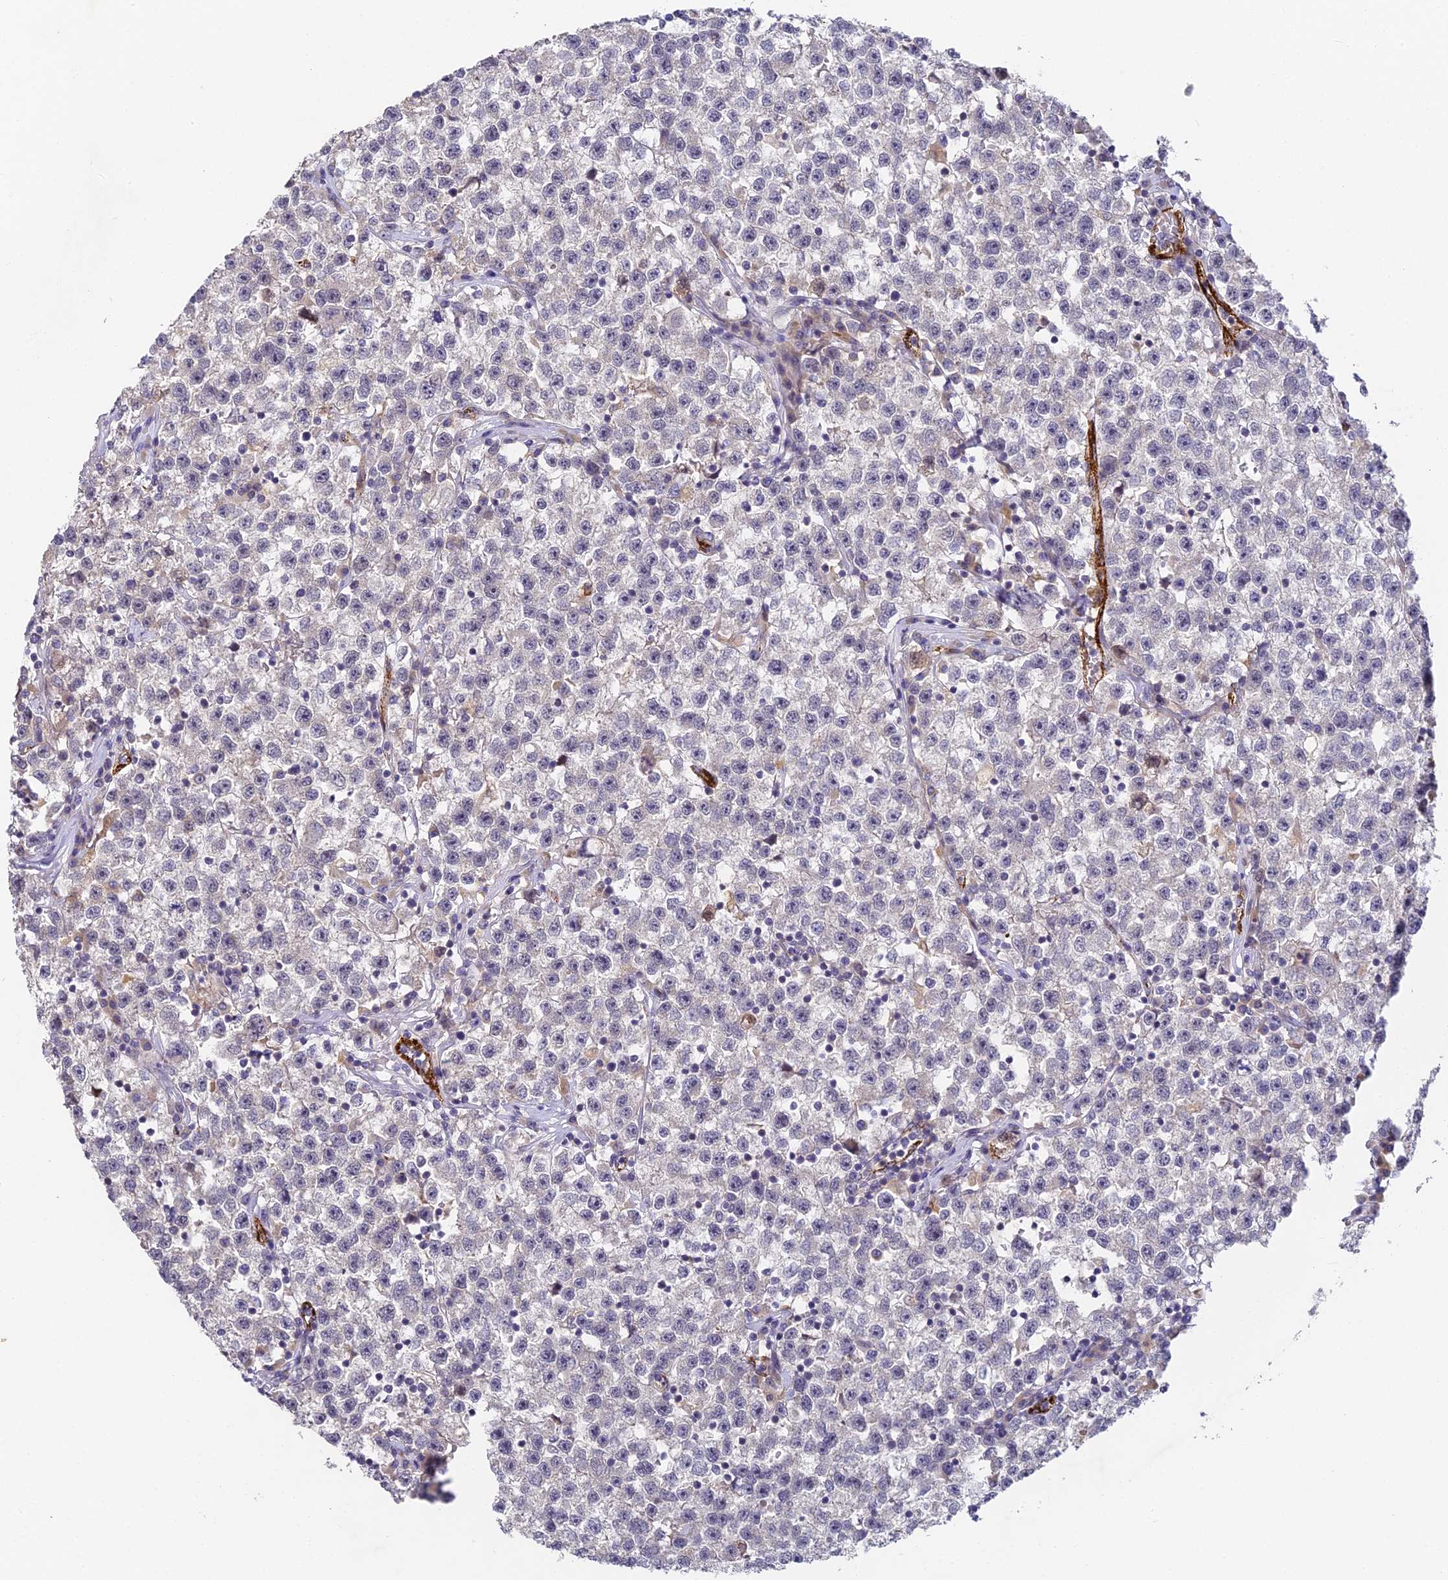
{"staining": {"intensity": "negative", "quantity": "none", "location": "none"}, "tissue": "testis cancer", "cell_type": "Tumor cells", "image_type": "cancer", "snomed": [{"axis": "morphology", "description": "Seminoma, NOS"}, {"axis": "topography", "description": "Testis"}], "caption": "Tumor cells are negative for protein expression in human testis seminoma. Nuclei are stained in blue.", "gene": "DNAAF10", "patient": {"sex": "male", "age": 22}}